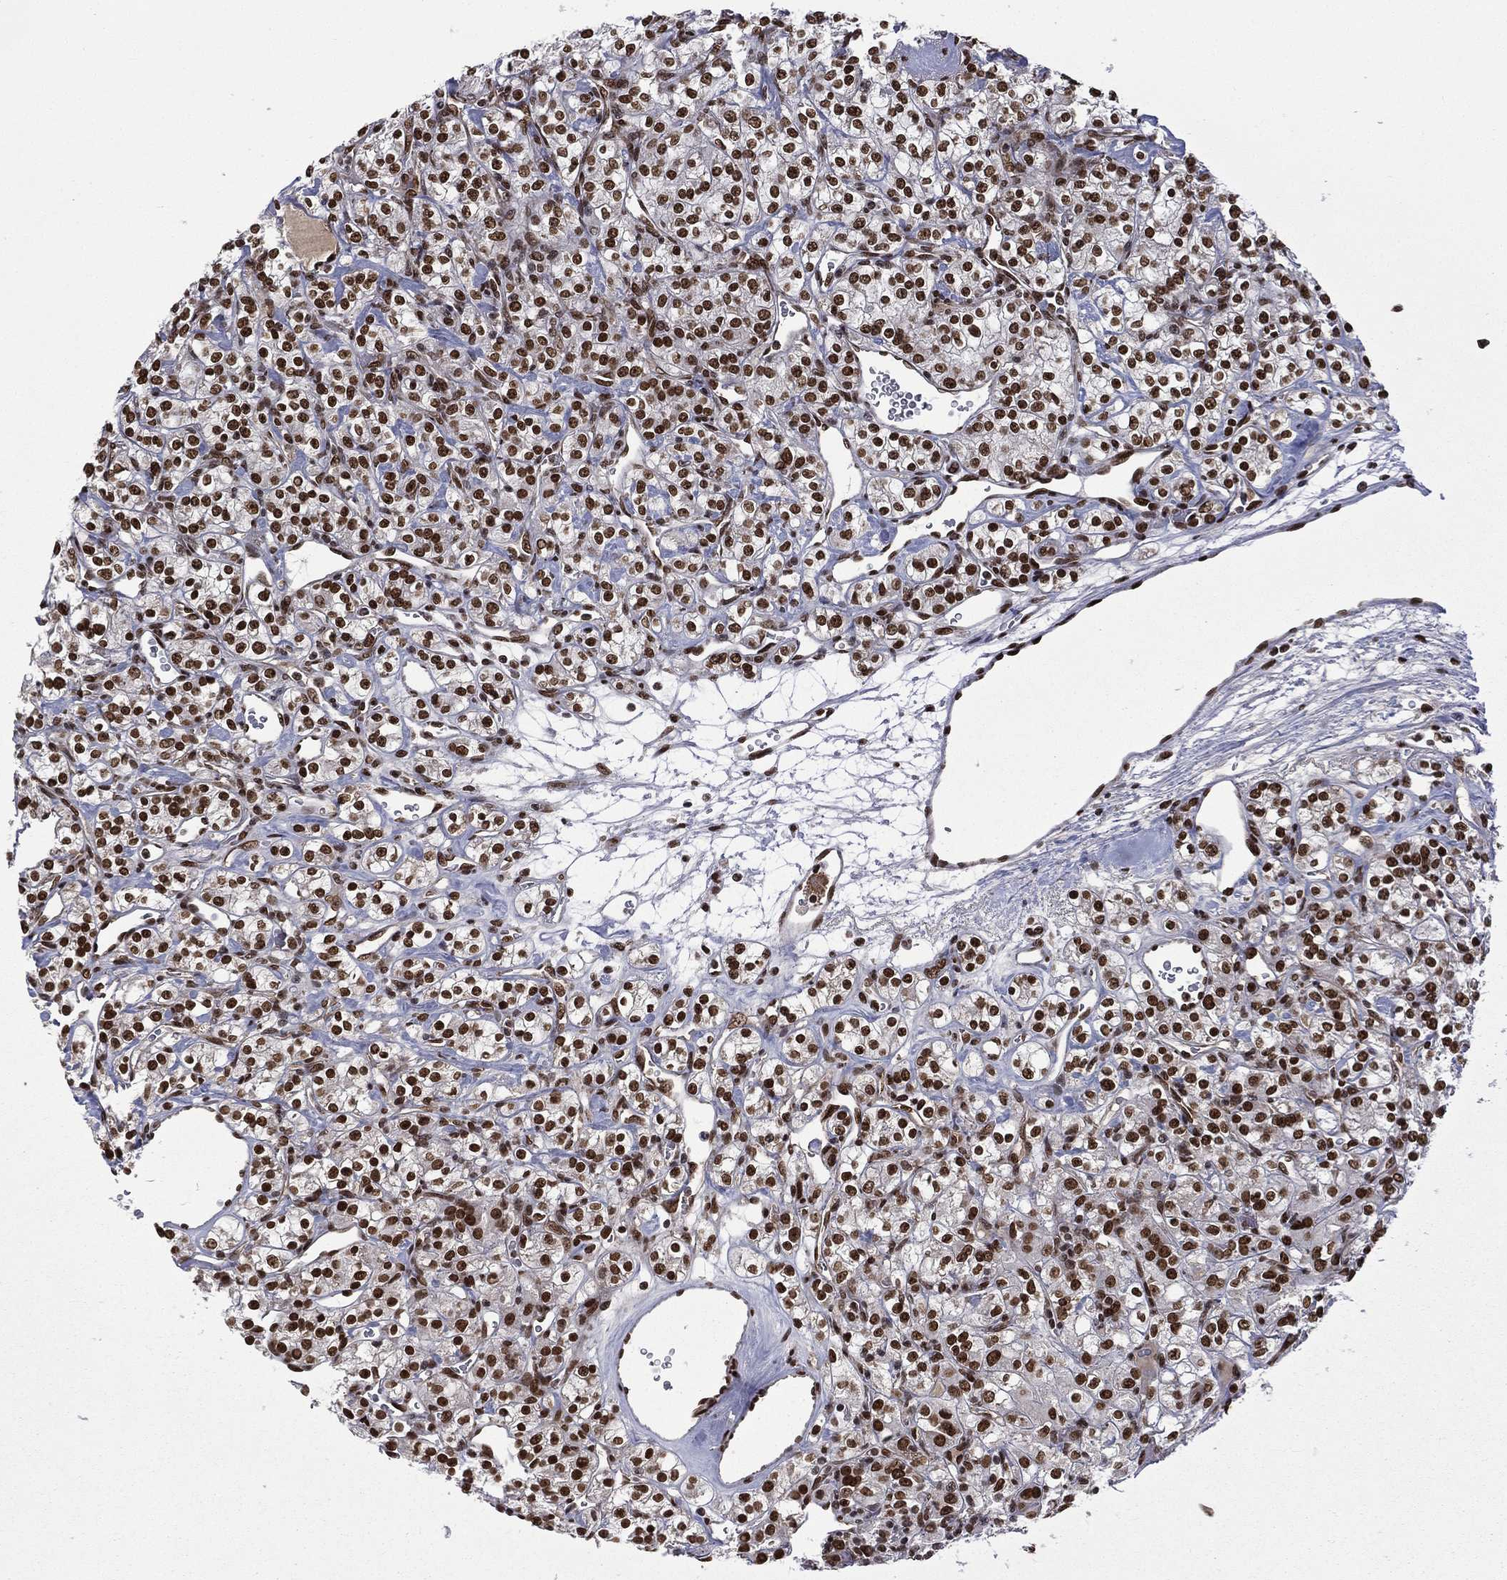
{"staining": {"intensity": "strong", "quantity": ">75%", "location": "nuclear"}, "tissue": "renal cancer", "cell_type": "Tumor cells", "image_type": "cancer", "snomed": [{"axis": "morphology", "description": "Adenocarcinoma, NOS"}, {"axis": "topography", "description": "Kidney"}], "caption": "Human renal adenocarcinoma stained with a protein marker demonstrates strong staining in tumor cells.", "gene": "C5orf24", "patient": {"sex": "male", "age": 77}}